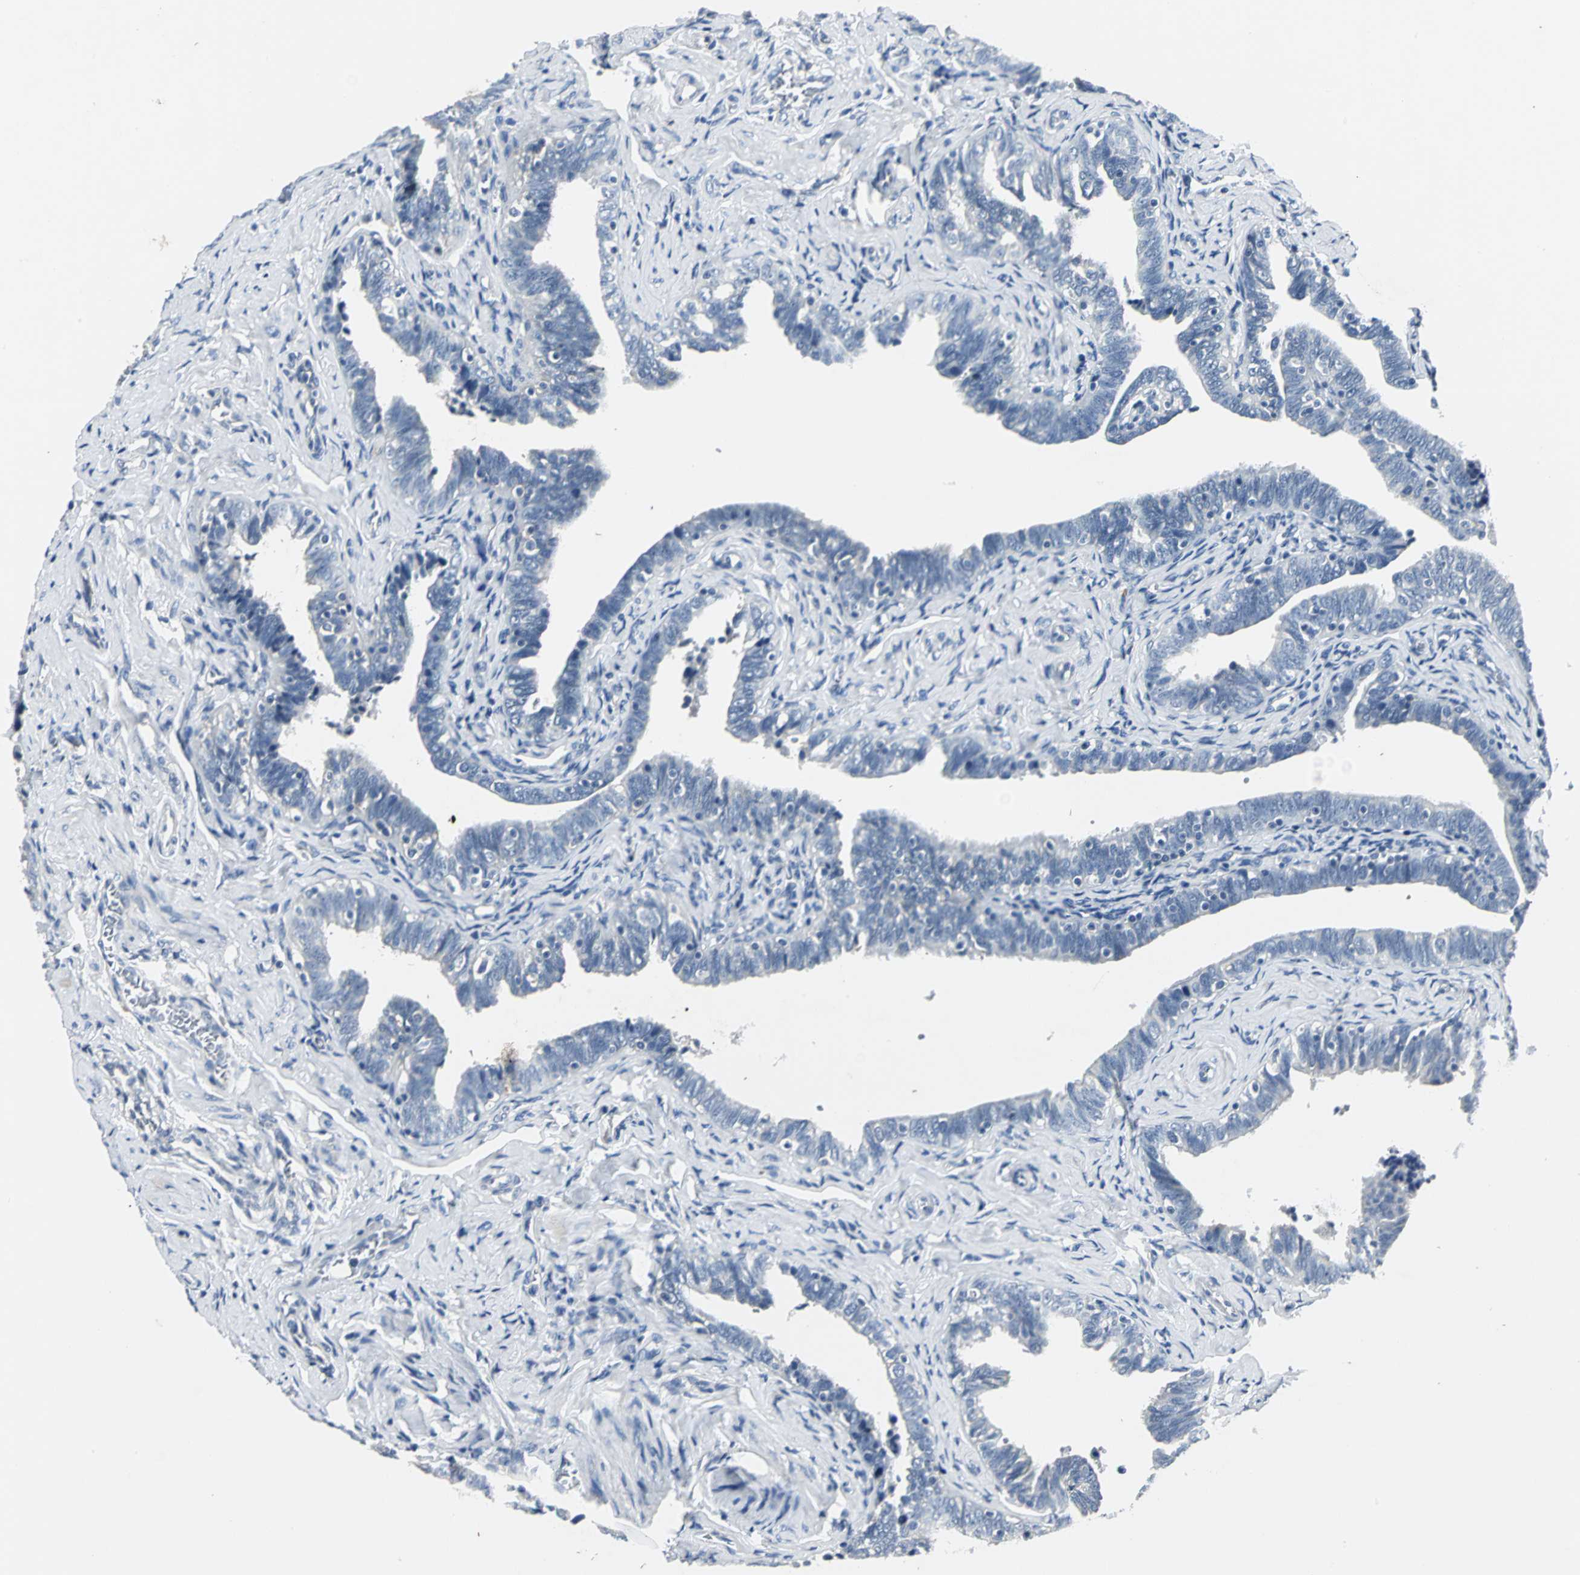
{"staining": {"intensity": "negative", "quantity": "none", "location": "none"}, "tissue": "fallopian tube", "cell_type": "Glandular cells", "image_type": "normal", "snomed": [{"axis": "morphology", "description": "Normal tissue, NOS"}, {"axis": "topography", "description": "Fallopian tube"}, {"axis": "topography", "description": "Ovary"}], "caption": "Glandular cells show no significant expression in benign fallopian tube. (DAB (3,3'-diaminobenzidine) immunohistochemistry (IHC) with hematoxylin counter stain).", "gene": "RIPOR1", "patient": {"sex": "female", "age": 69}}